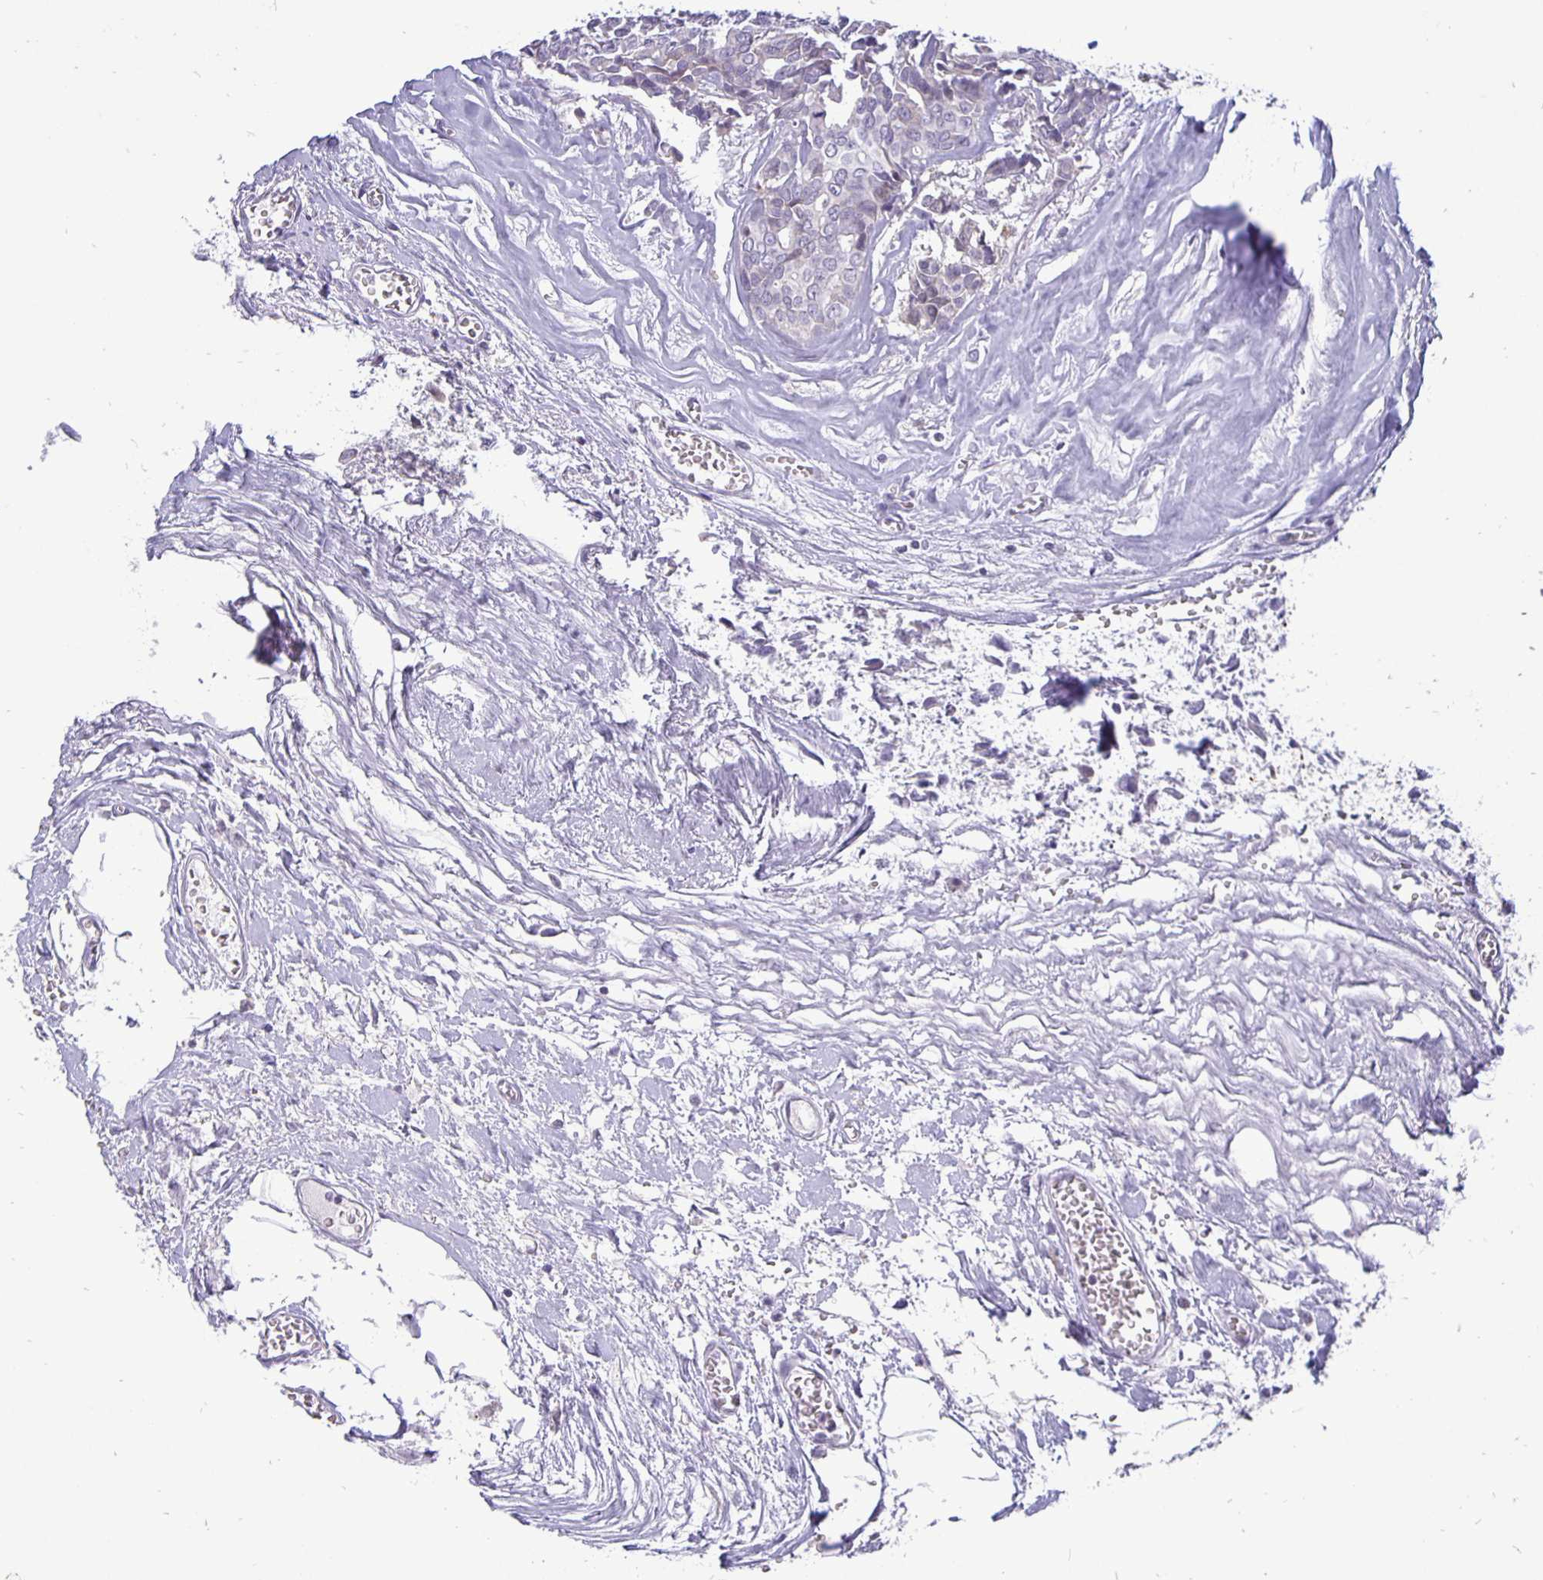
{"staining": {"intensity": "negative", "quantity": "none", "location": "none"}, "tissue": "breast cancer", "cell_type": "Tumor cells", "image_type": "cancer", "snomed": [{"axis": "morphology", "description": "Duct carcinoma"}, {"axis": "topography", "description": "Breast"}], "caption": "Immunohistochemistry image of breast cancer (invasive ductal carcinoma) stained for a protein (brown), which exhibits no positivity in tumor cells.", "gene": "ERBB2", "patient": {"sex": "female", "age": 54}}